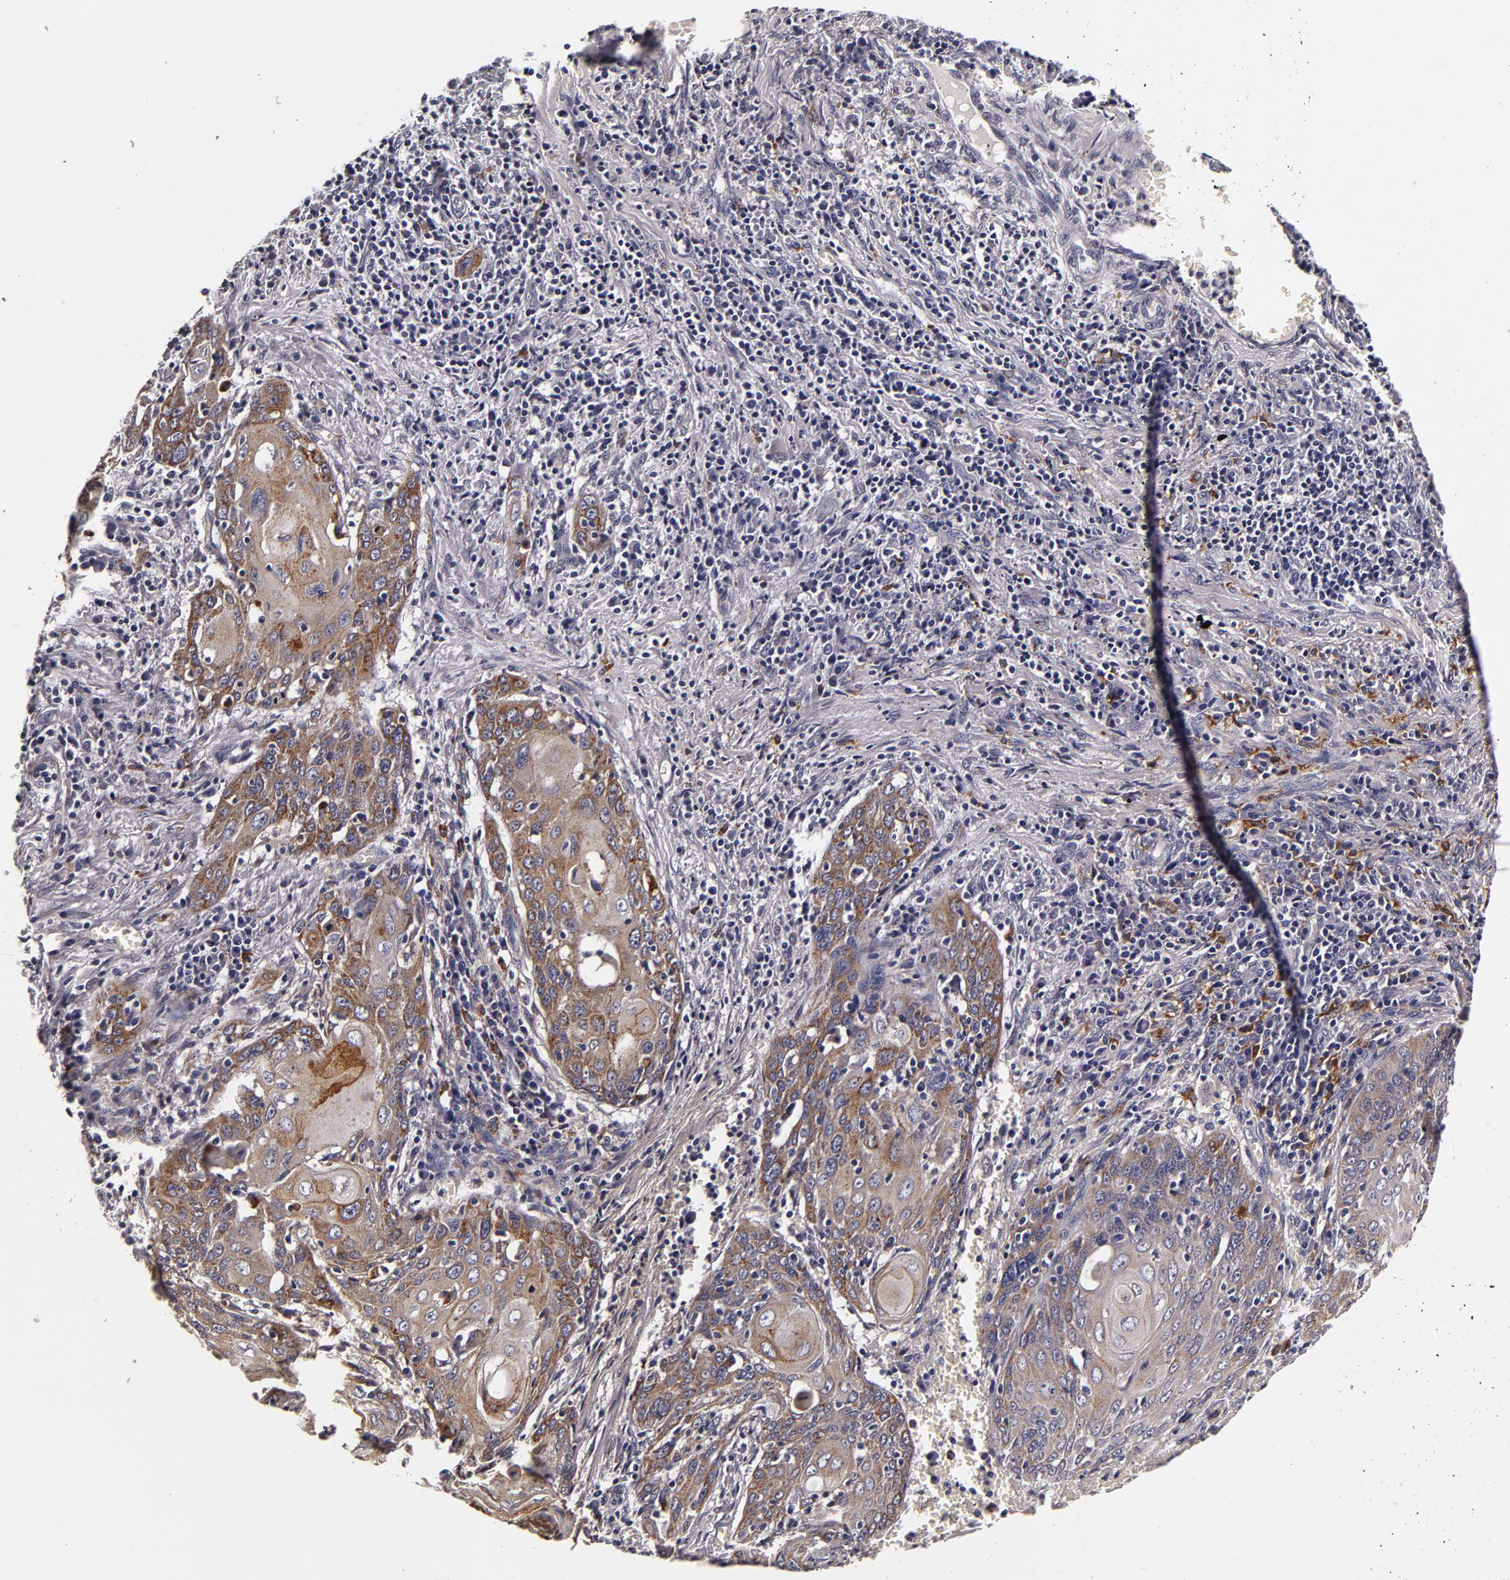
{"staining": {"intensity": "negative", "quantity": "none", "location": "none"}, "tissue": "cervical cancer", "cell_type": "Tumor cells", "image_type": "cancer", "snomed": [{"axis": "morphology", "description": "Squamous cell carcinoma, NOS"}, {"axis": "topography", "description": "Cervix"}], "caption": "The image exhibits no staining of tumor cells in squamous cell carcinoma (cervical). (DAB IHC, high magnification).", "gene": "LGALS3BP", "patient": {"sex": "female", "age": 54}}